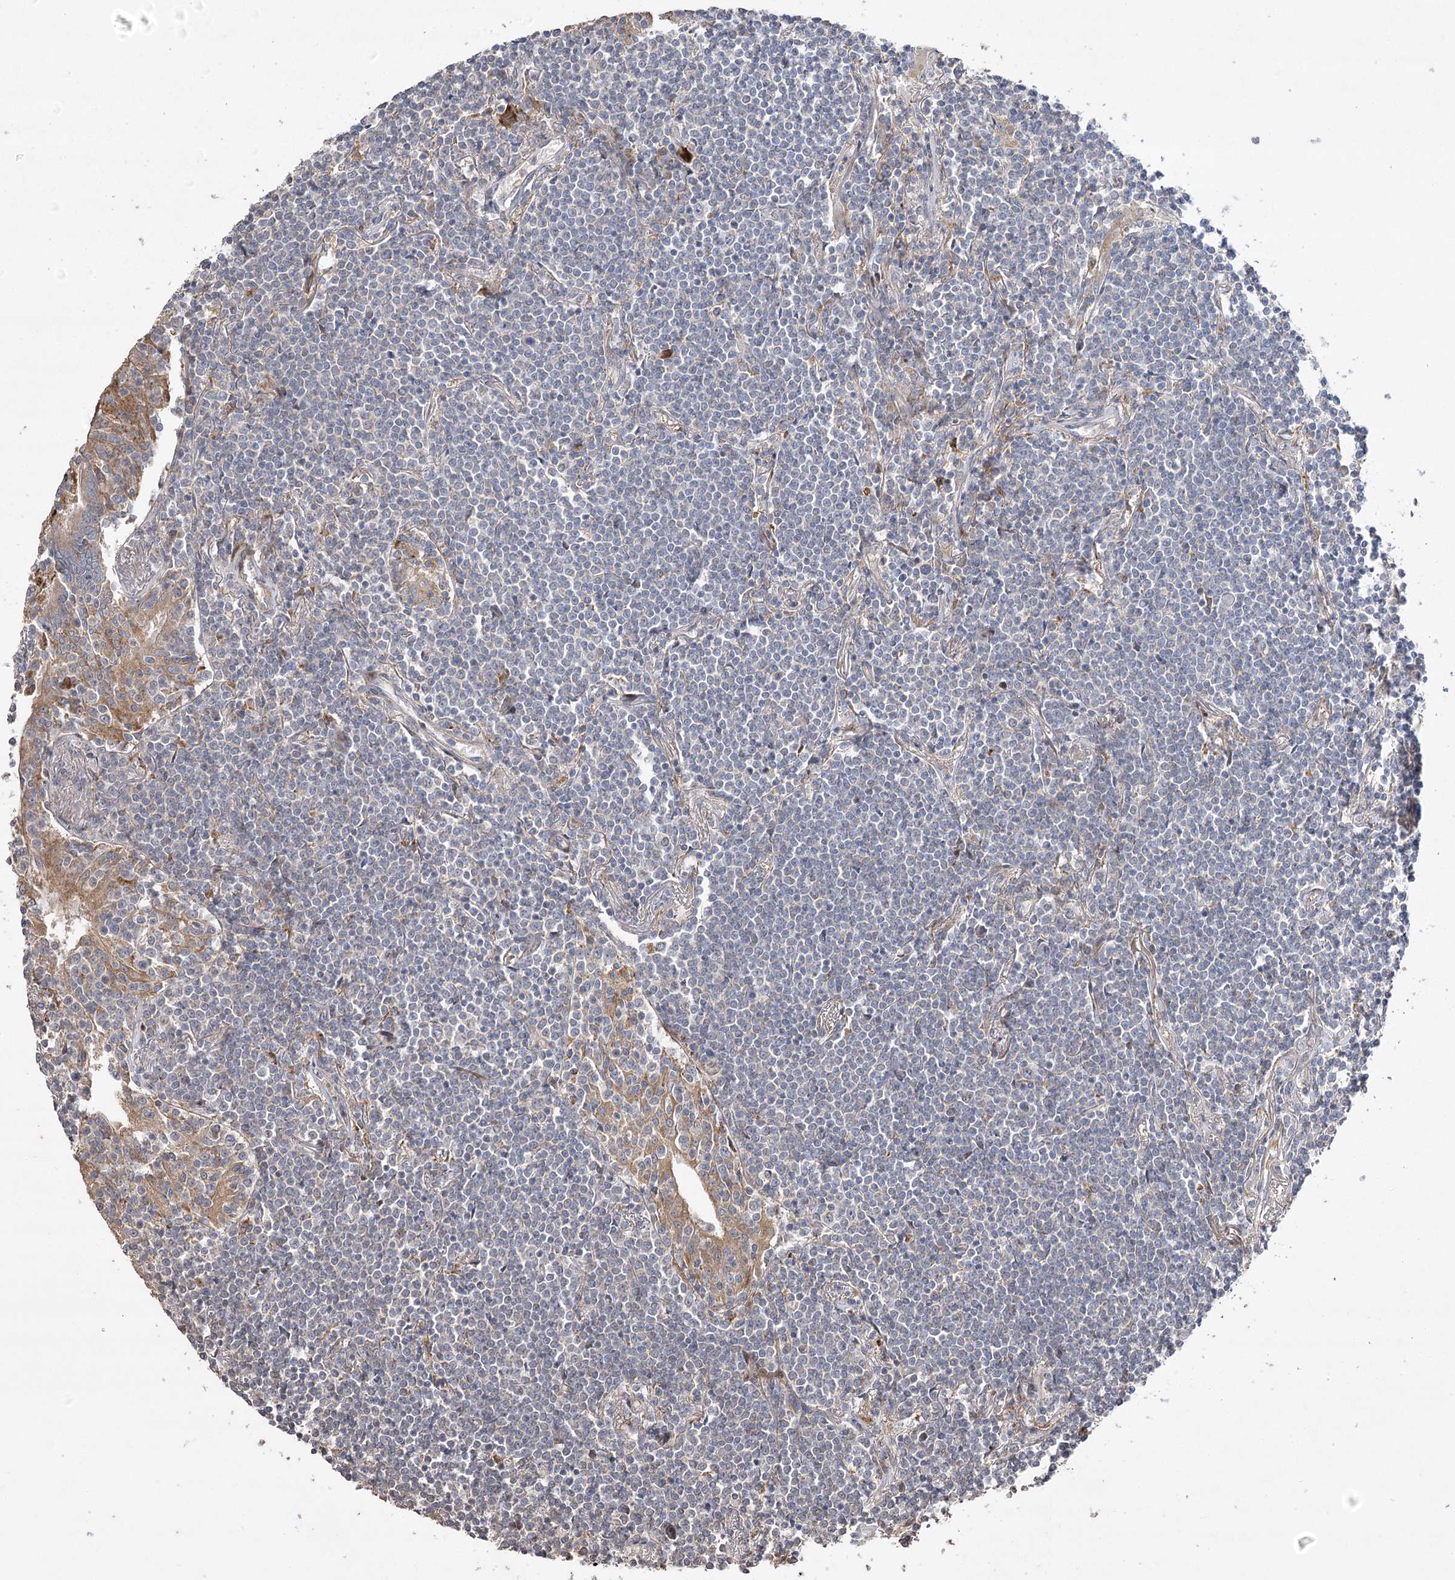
{"staining": {"intensity": "negative", "quantity": "none", "location": "none"}, "tissue": "lymphoma", "cell_type": "Tumor cells", "image_type": "cancer", "snomed": [{"axis": "morphology", "description": "Malignant lymphoma, non-Hodgkin's type, Low grade"}, {"axis": "topography", "description": "Lung"}], "caption": "Lymphoma was stained to show a protein in brown. There is no significant positivity in tumor cells.", "gene": "OBSL1", "patient": {"sex": "female", "age": 71}}